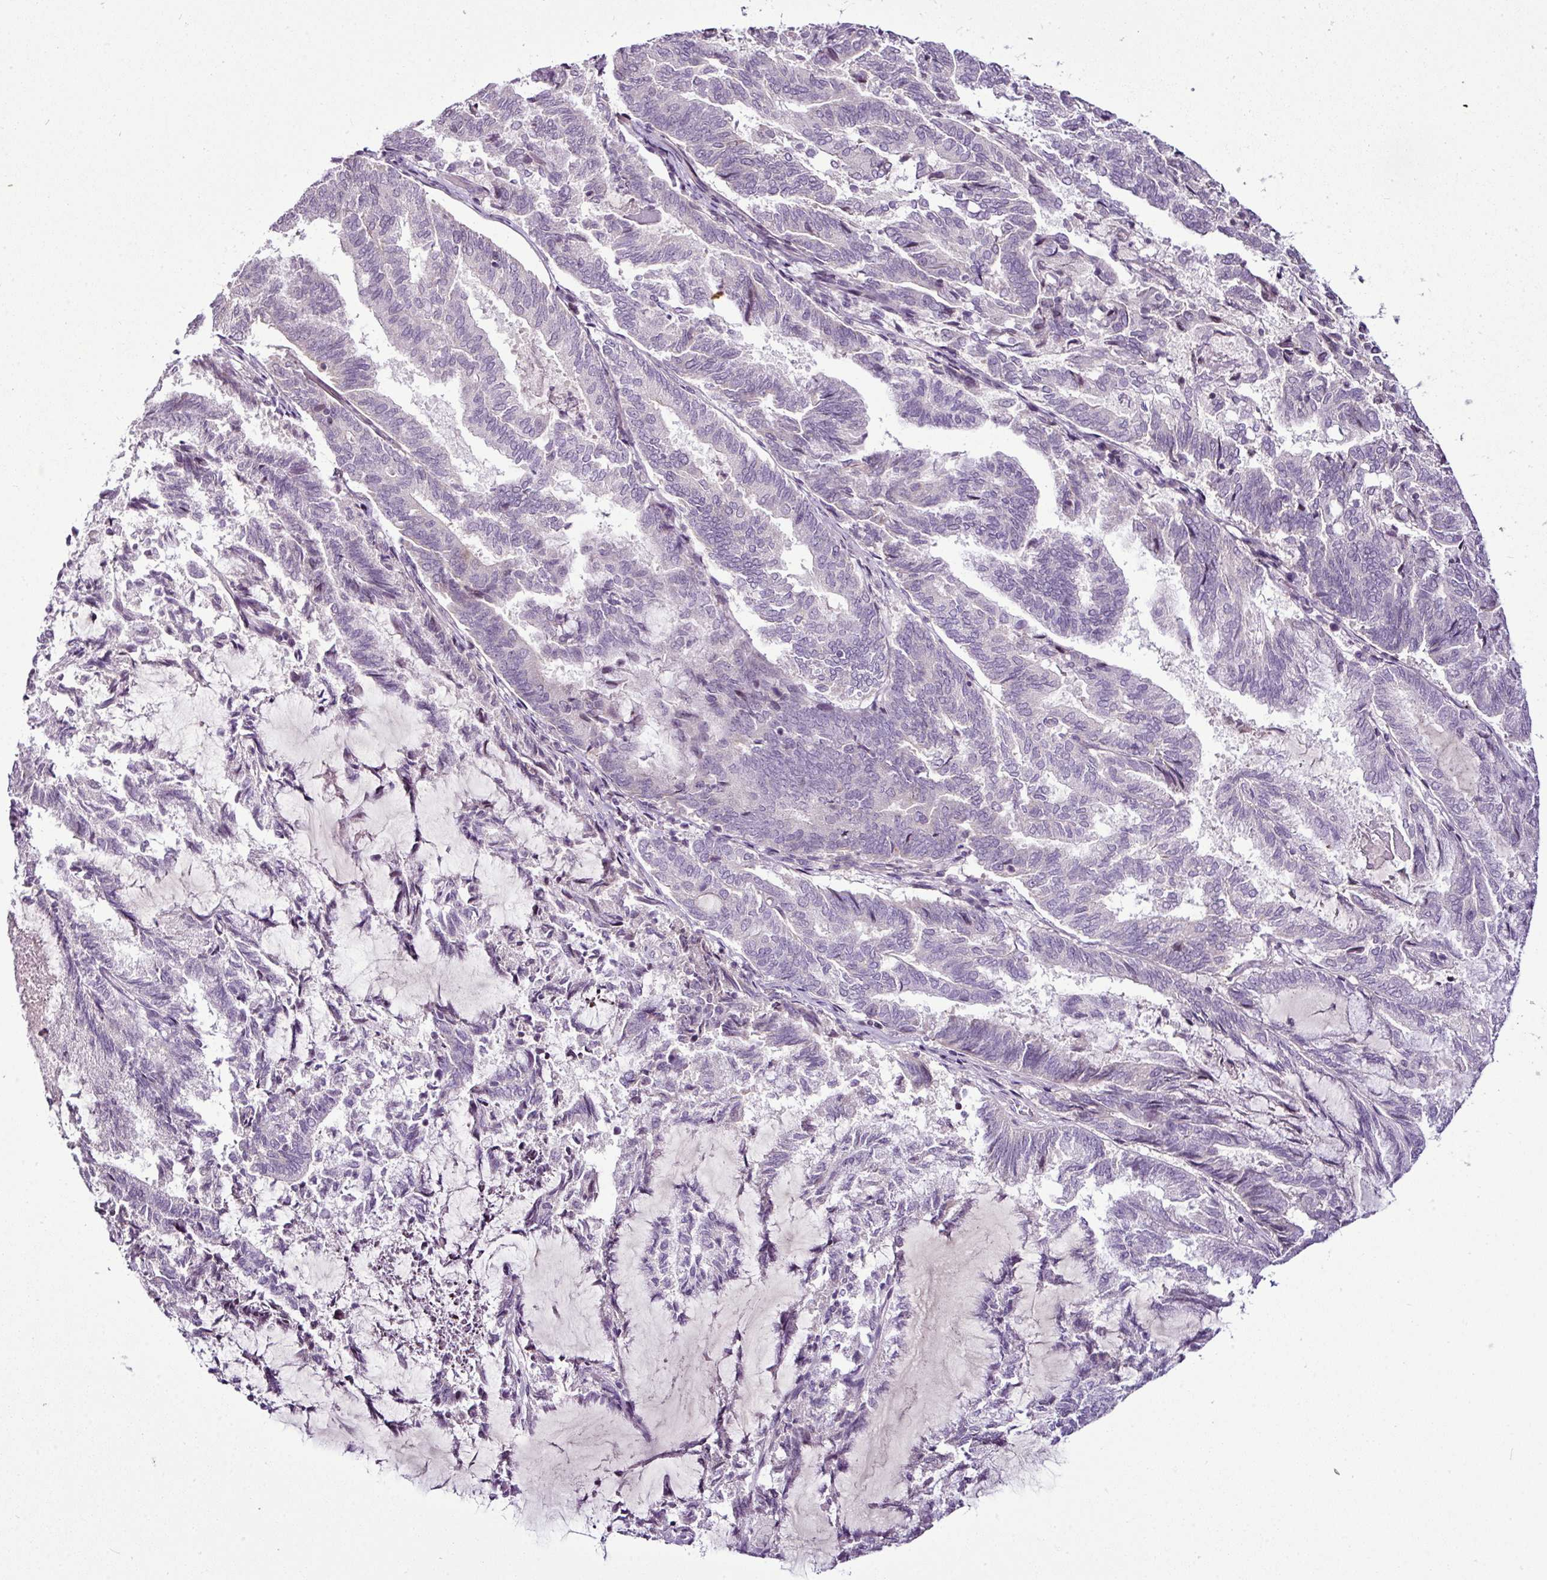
{"staining": {"intensity": "negative", "quantity": "none", "location": "none"}, "tissue": "endometrial cancer", "cell_type": "Tumor cells", "image_type": "cancer", "snomed": [{"axis": "morphology", "description": "Adenocarcinoma, NOS"}, {"axis": "topography", "description": "Endometrium"}], "caption": "This image is of adenocarcinoma (endometrial) stained with IHC to label a protein in brown with the nuclei are counter-stained blue. There is no positivity in tumor cells.", "gene": "TEX30", "patient": {"sex": "female", "age": 80}}